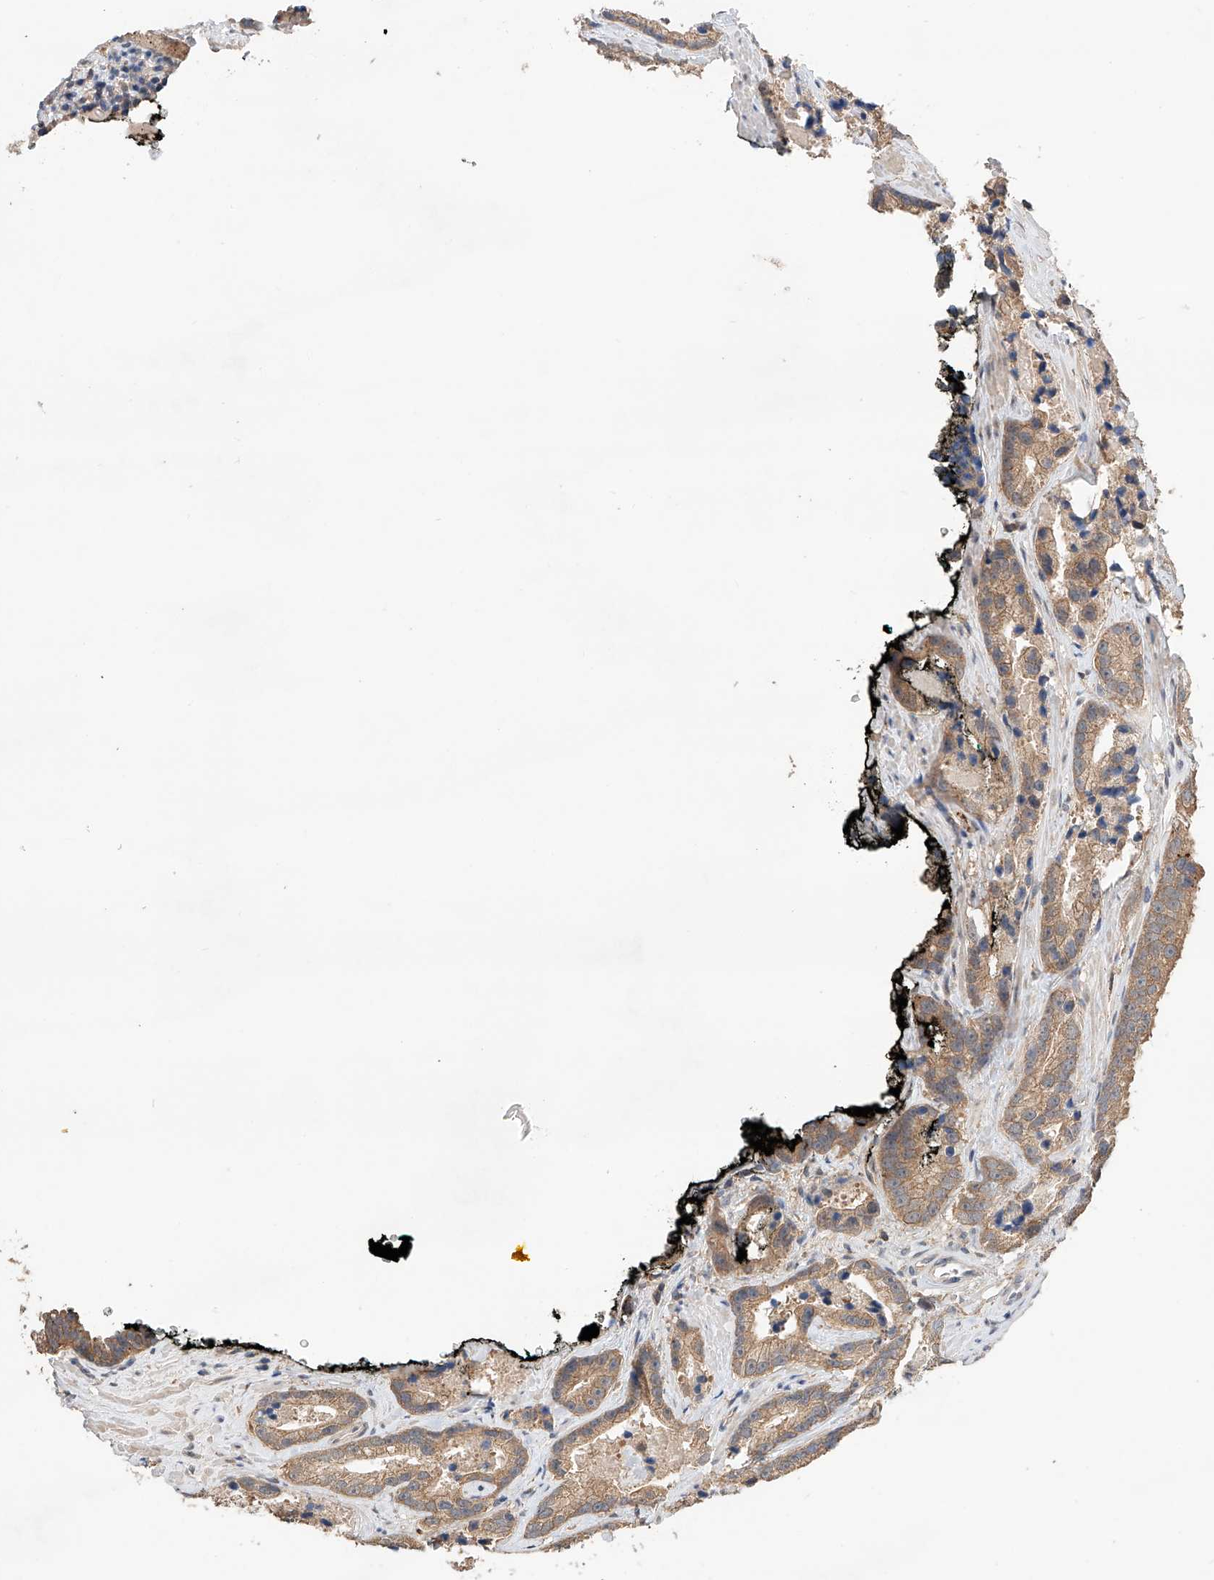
{"staining": {"intensity": "moderate", "quantity": "25%-75%", "location": "cytoplasmic/membranous"}, "tissue": "prostate cancer", "cell_type": "Tumor cells", "image_type": "cancer", "snomed": [{"axis": "morphology", "description": "Adenocarcinoma, High grade"}, {"axis": "topography", "description": "Prostate"}], "caption": "Prostate cancer (high-grade adenocarcinoma) stained with a brown dye reveals moderate cytoplasmic/membranous positive expression in approximately 25%-75% of tumor cells.", "gene": "ZFHX2", "patient": {"sex": "male", "age": 62}}